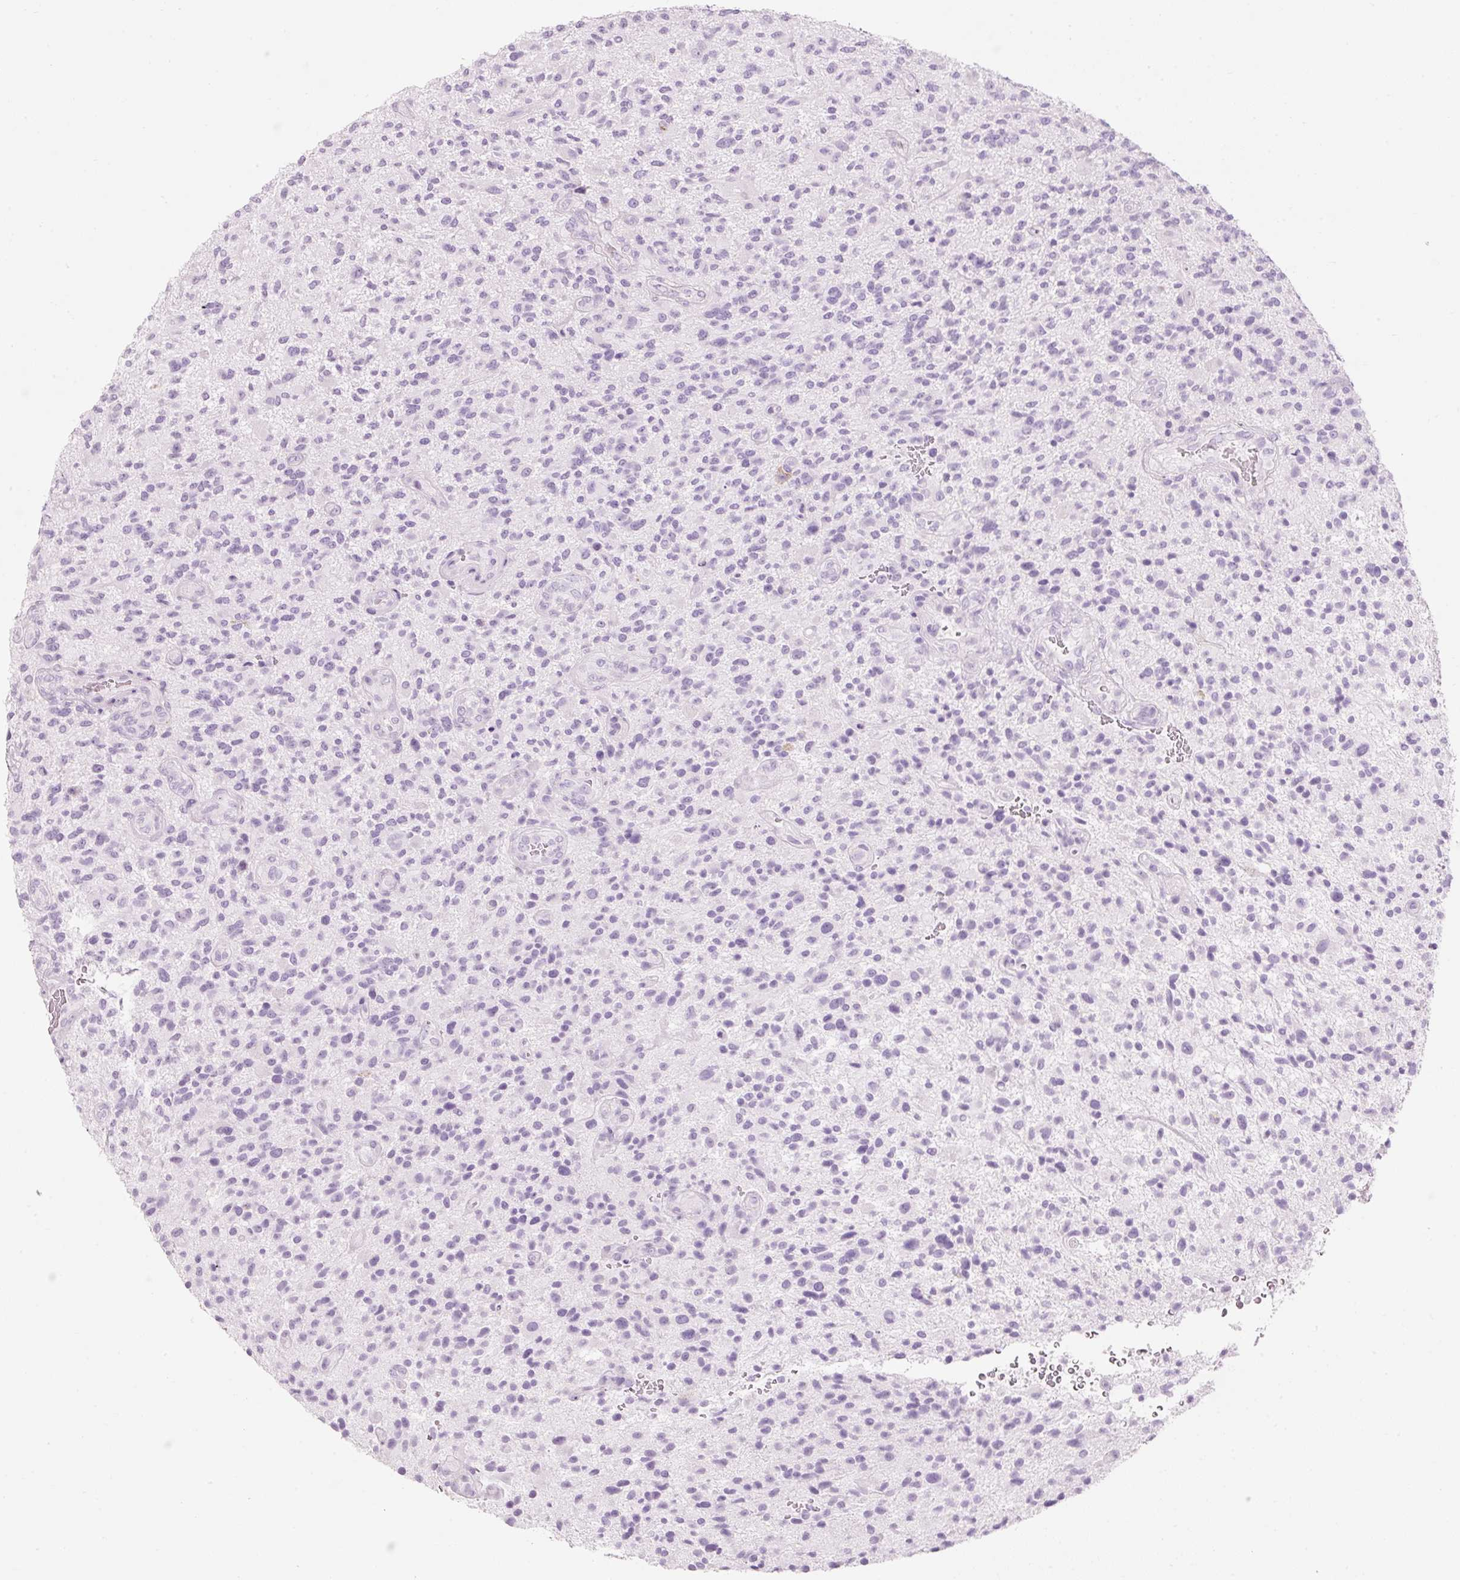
{"staining": {"intensity": "negative", "quantity": "none", "location": "none"}, "tissue": "glioma", "cell_type": "Tumor cells", "image_type": "cancer", "snomed": [{"axis": "morphology", "description": "Glioma, malignant, High grade"}, {"axis": "topography", "description": "Brain"}], "caption": "An IHC image of glioma is shown. There is no staining in tumor cells of glioma.", "gene": "CMA1", "patient": {"sex": "male", "age": 47}}